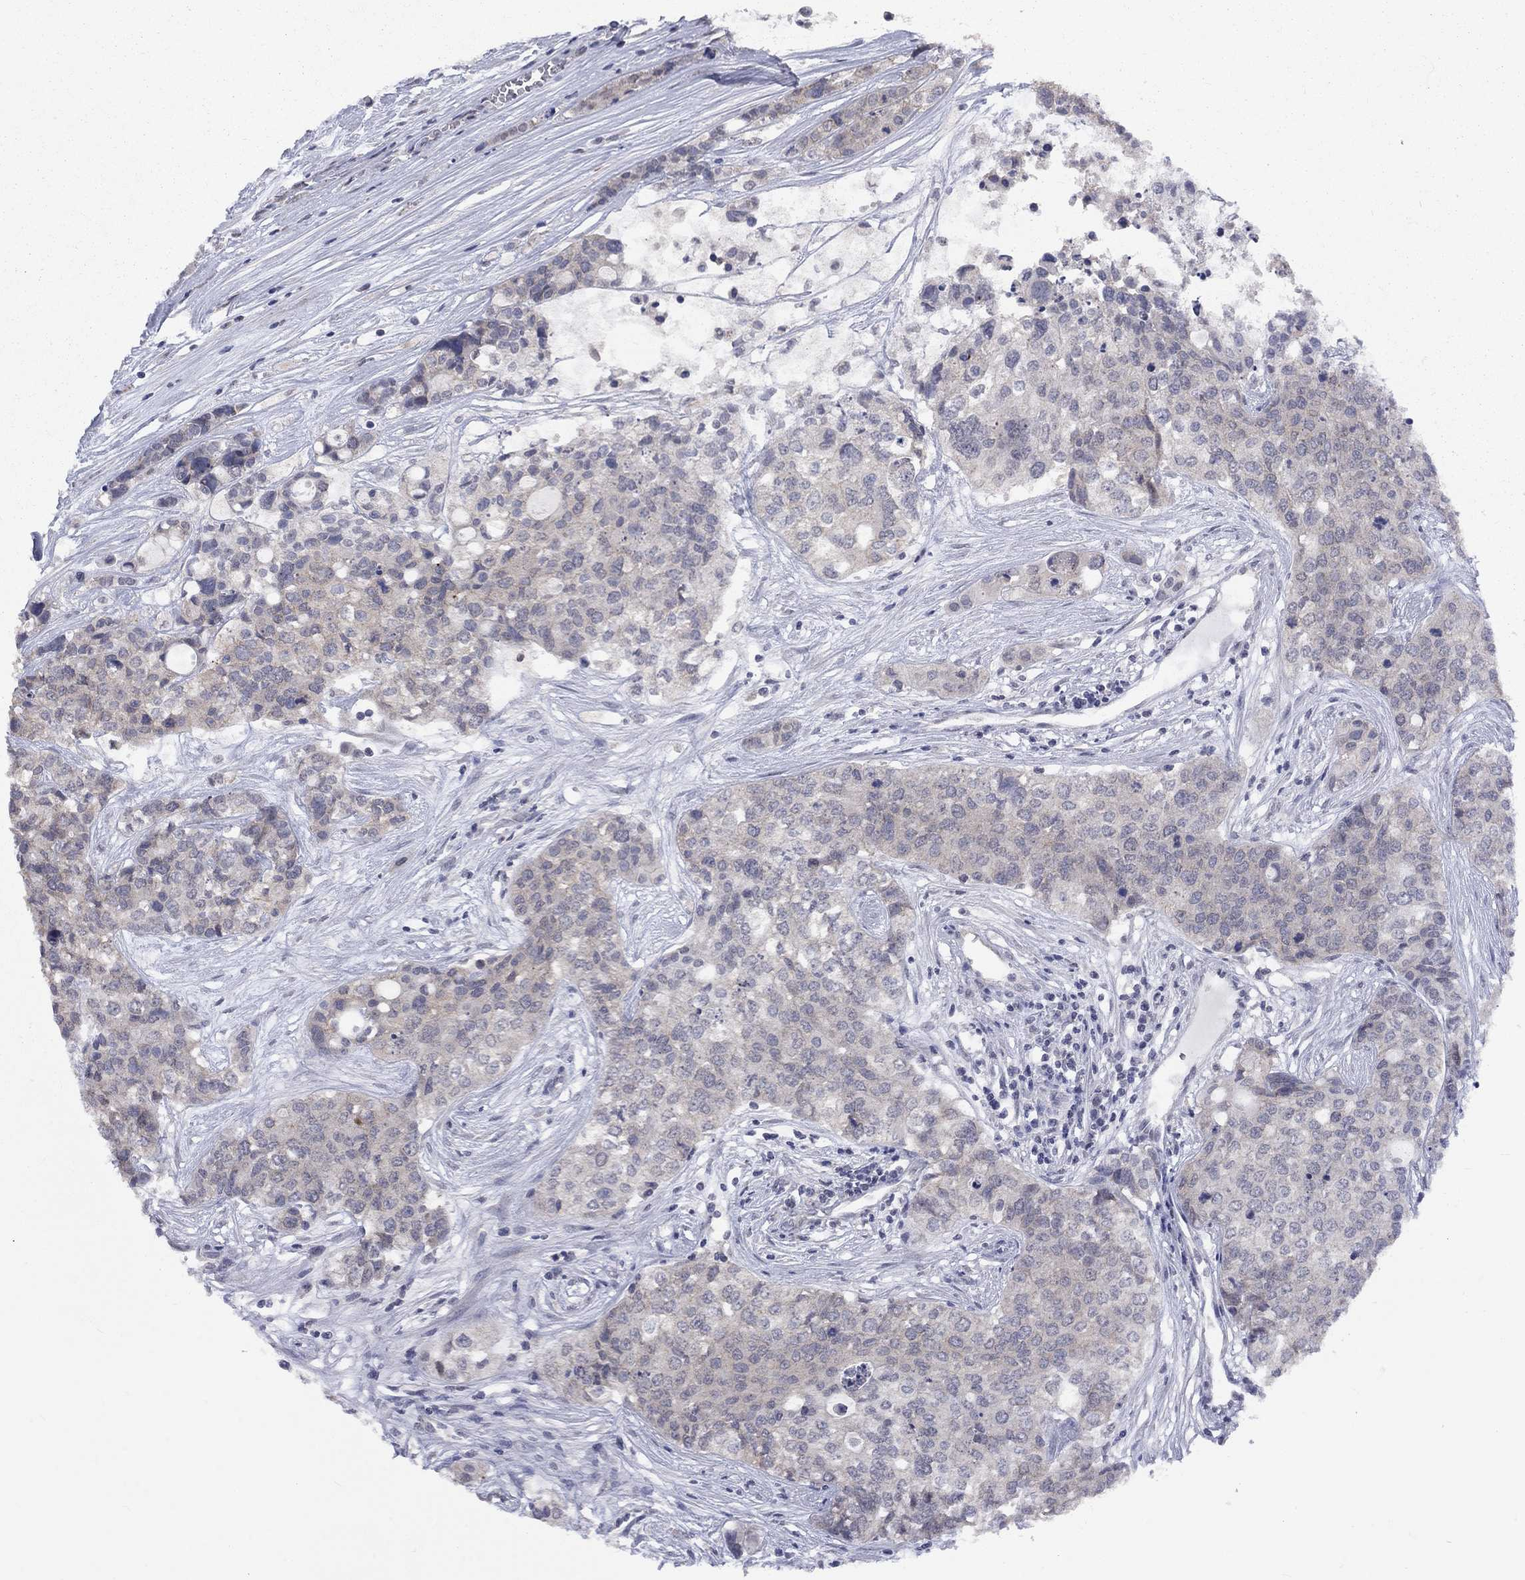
{"staining": {"intensity": "negative", "quantity": "none", "location": "none"}, "tissue": "carcinoid", "cell_type": "Tumor cells", "image_type": "cancer", "snomed": [{"axis": "morphology", "description": "Carcinoid, malignant, NOS"}, {"axis": "topography", "description": "Colon"}], "caption": "IHC photomicrograph of neoplastic tissue: human carcinoid (malignant) stained with DAB exhibits no significant protein staining in tumor cells.", "gene": "SPATA33", "patient": {"sex": "male", "age": 81}}